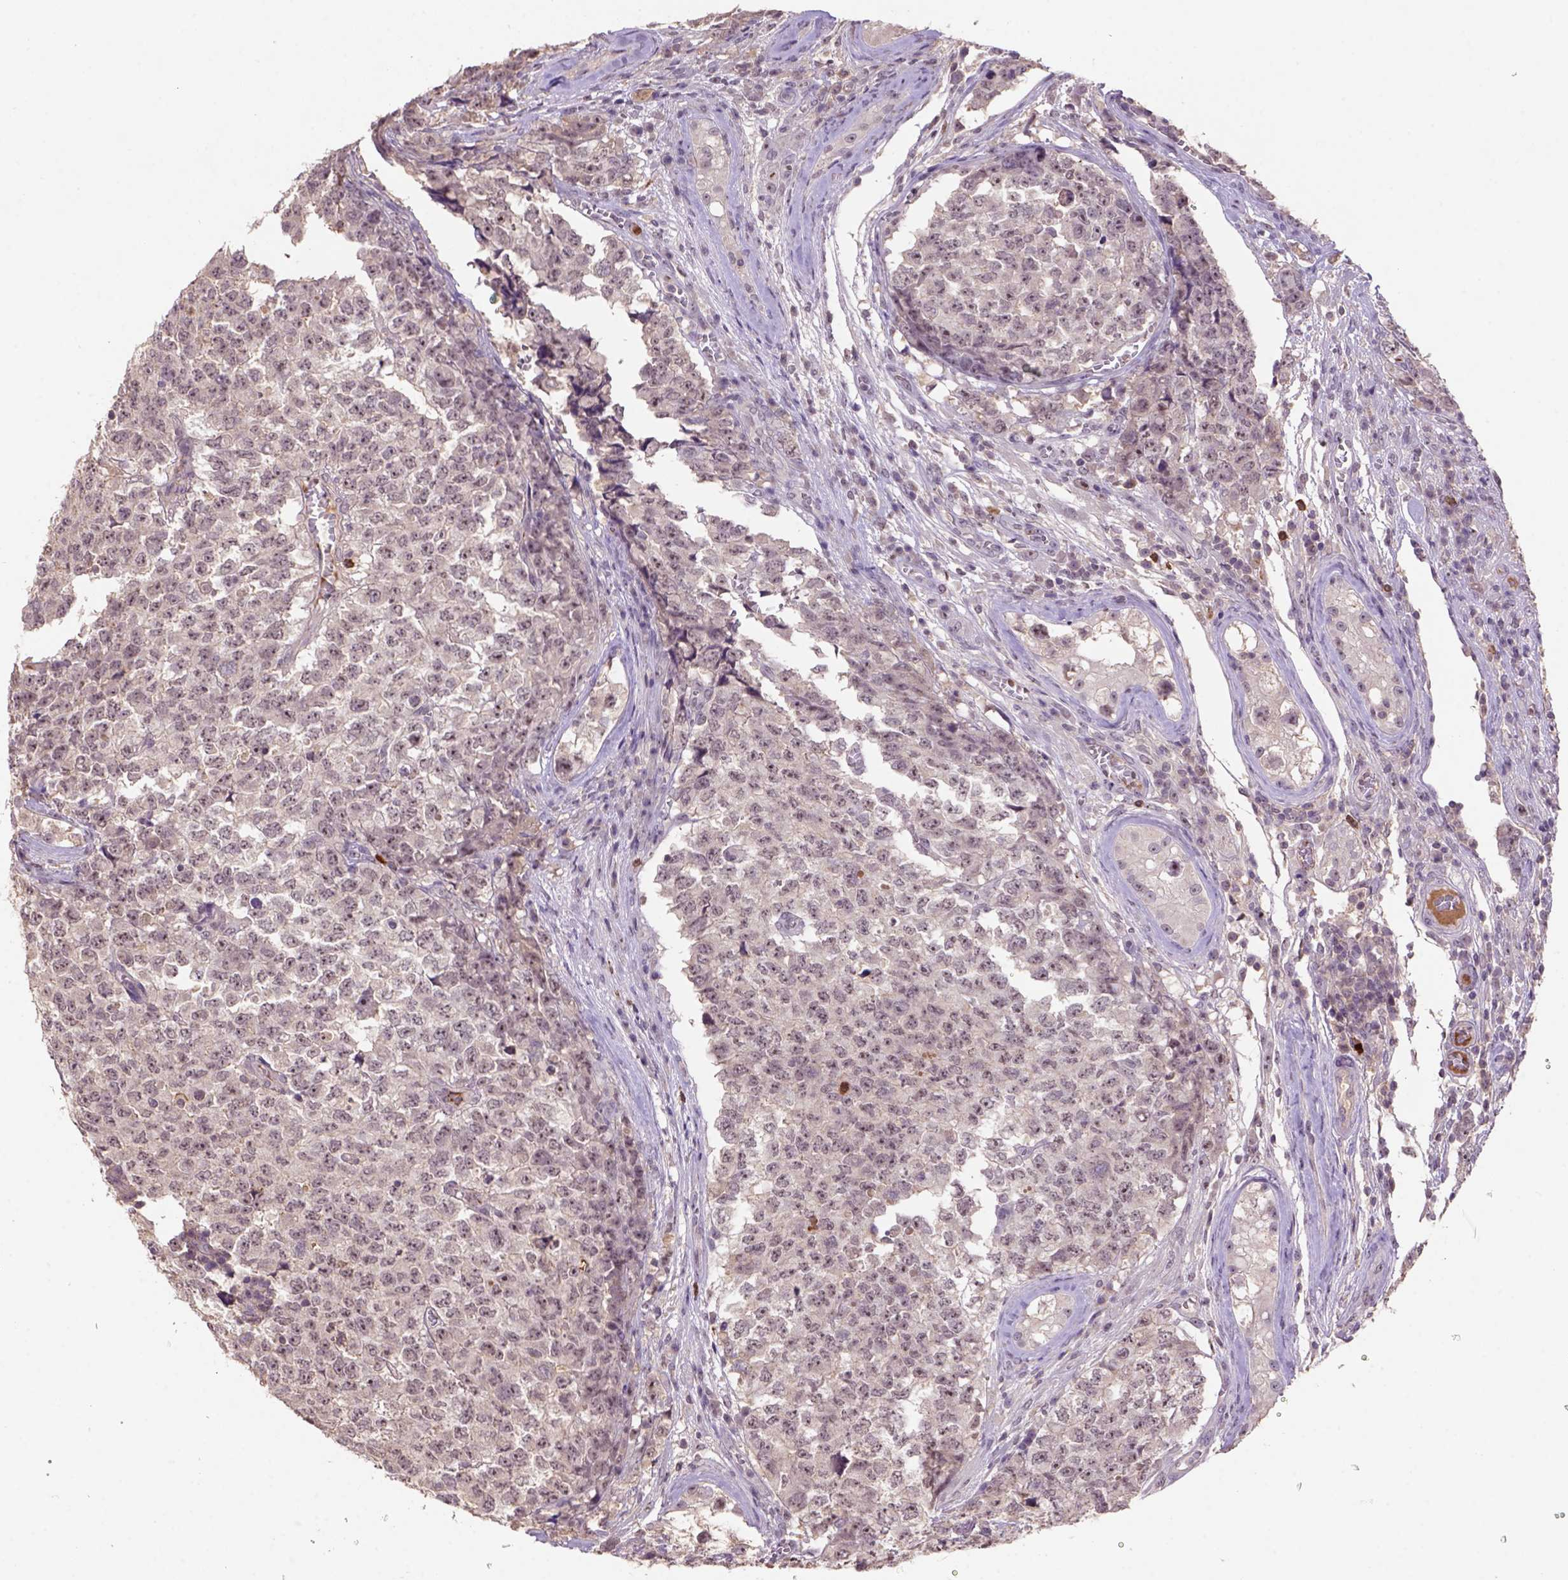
{"staining": {"intensity": "weak", "quantity": ">75%", "location": "cytoplasmic/membranous,nuclear"}, "tissue": "testis cancer", "cell_type": "Tumor cells", "image_type": "cancer", "snomed": [{"axis": "morphology", "description": "Carcinoma, Embryonal, NOS"}, {"axis": "topography", "description": "Testis"}], "caption": "Testis embryonal carcinoma tissue displays weak cytoplasmic/membranous and nuclear staining in approximately >75% of tumor cells, visualized by immunohistochemistry.", "gene": "SCML4", "patient": {"sex": "male", "age": 23}}